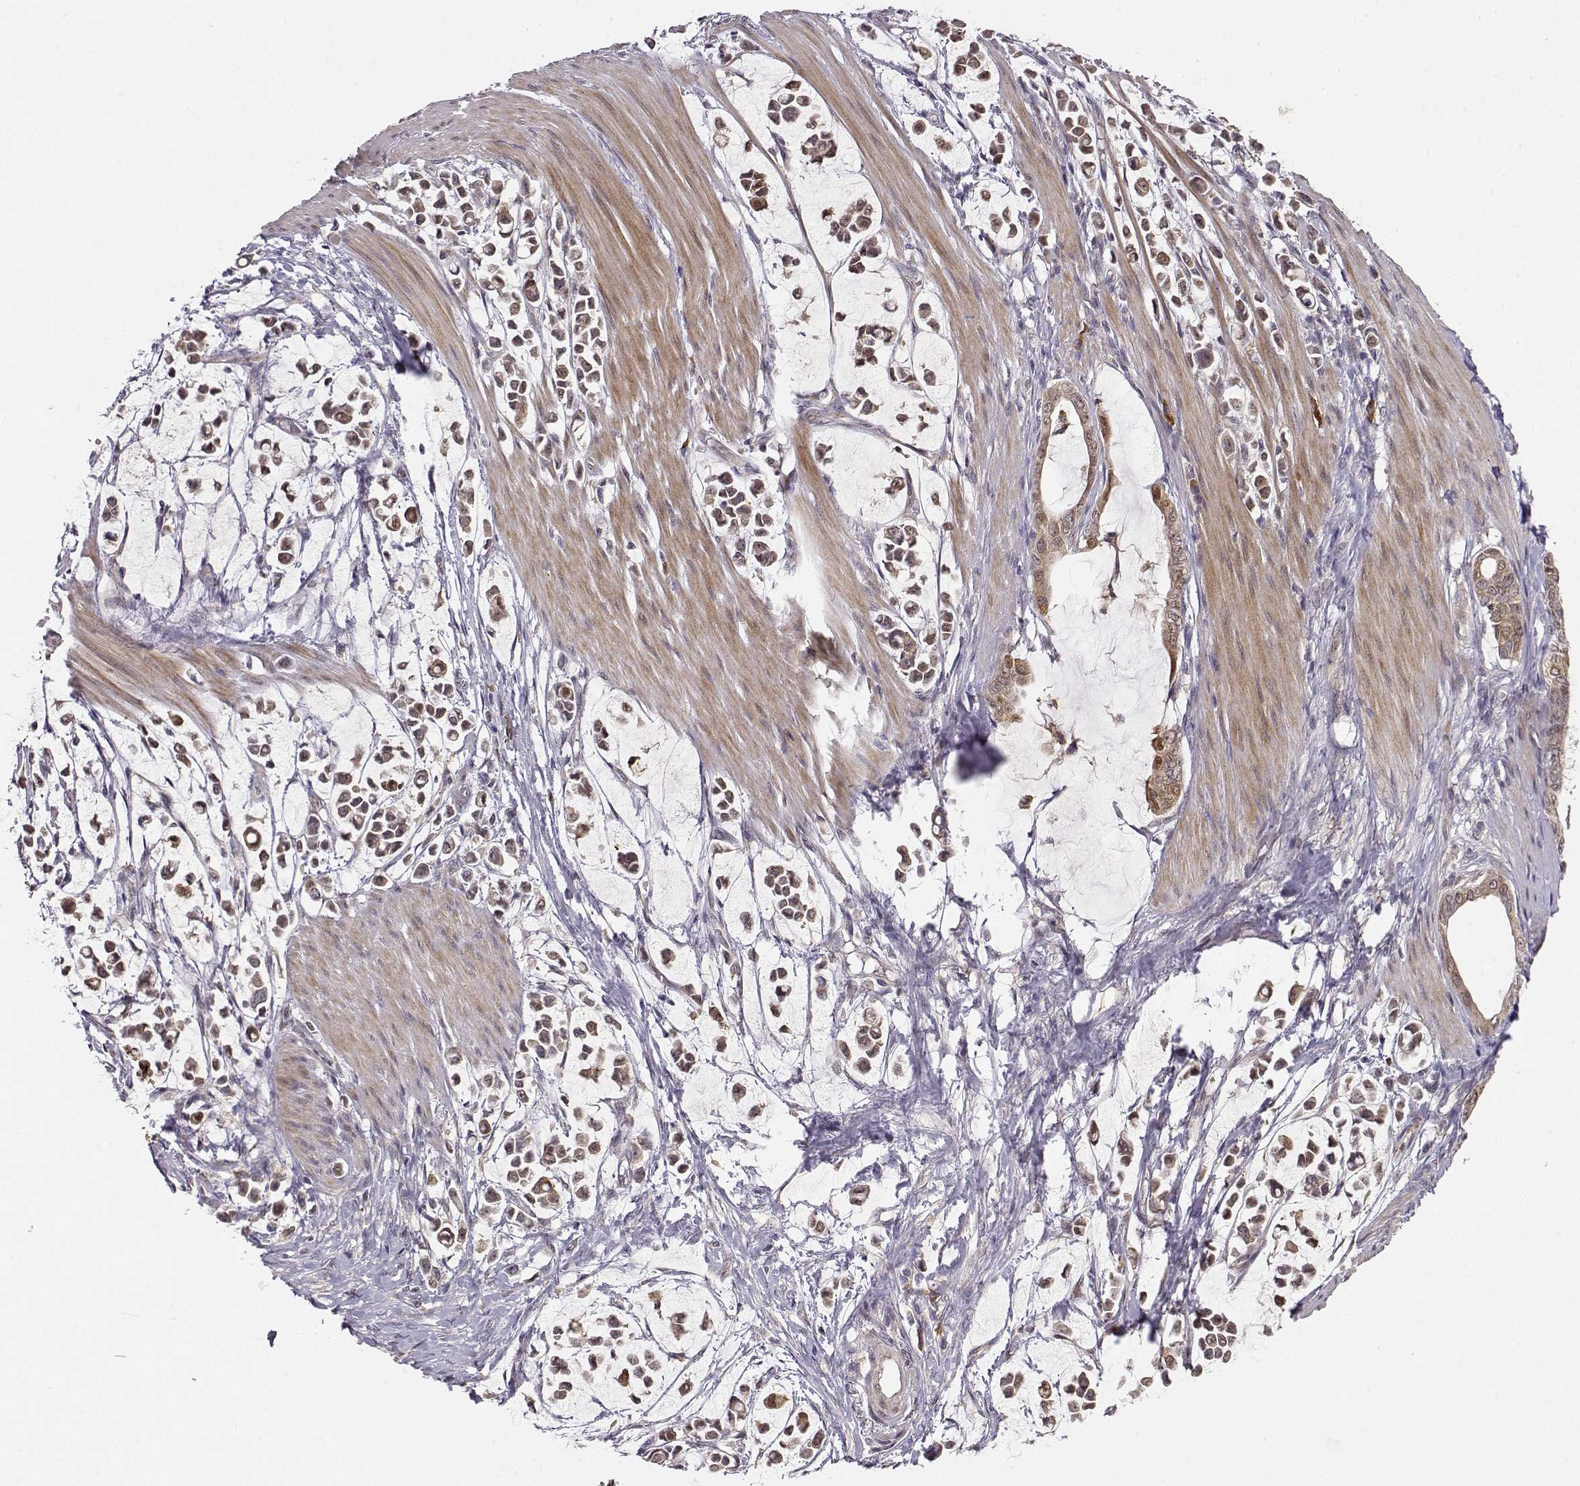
{"staining": {"intensity": "weak", "quantity": ">75%", "location": "cytoplasmic/membranous"}, "tissue": "stomach cancer", "cell_type": "Tumor cells", "image_type": "cancer", "snomed": [{"axis": "morphology", "description": "Adenocarcinoma, NOS"}, {"axis": "topography", "description": "Stomach"}], "caption": "Stomach cancer stained with DAB (3,3'-diaminobenzidine) immunohistochemistry (IHC) shows low levels of weak cytoplasmic/membranous expression in approximately >75% of tumor cells.", "gene": "ERGIC2", "patient": {"sex": "male", "age": 82}}